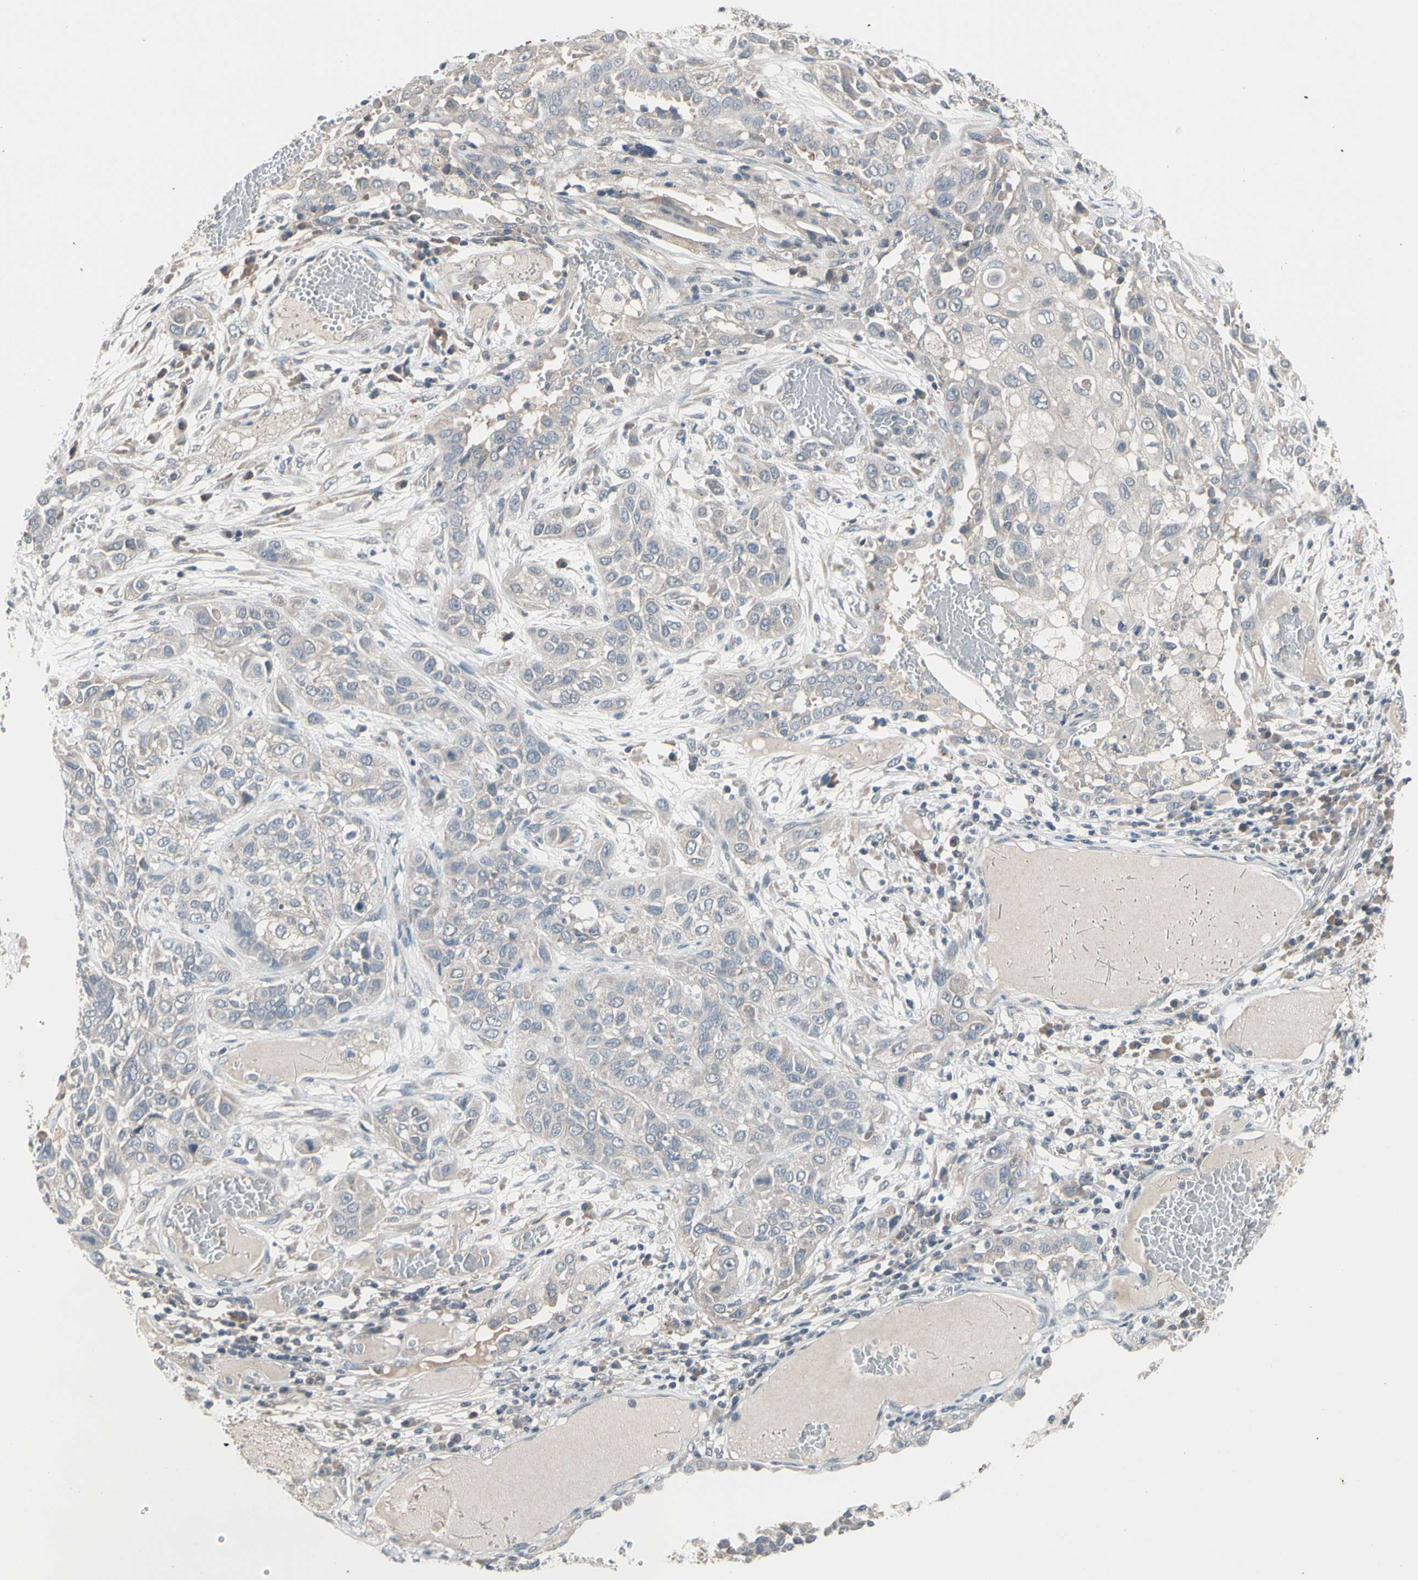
{"staining": {"intensity": "weak", "quantity": ">75%", "location": "cytoplasmic/membranous"}, "tissue": "lung cancer", "cell_type": "Tumor cells", "image_type": "cancer", "snomed": [{"axis": "morphology", "description": "Squamous cell carcinoma, NOS"}, {"axis": "topography", "description": "Lung"}], "caption": "Immunohistochemistry (DAB (3,3'-diaminobenzidine)) staining of lung cancer shows weak cytoplasmic/membranous protein positivity in about >75% of tumor cells.", "gene": "SV2A", "patient": {"sex": "male", "age": 71}}